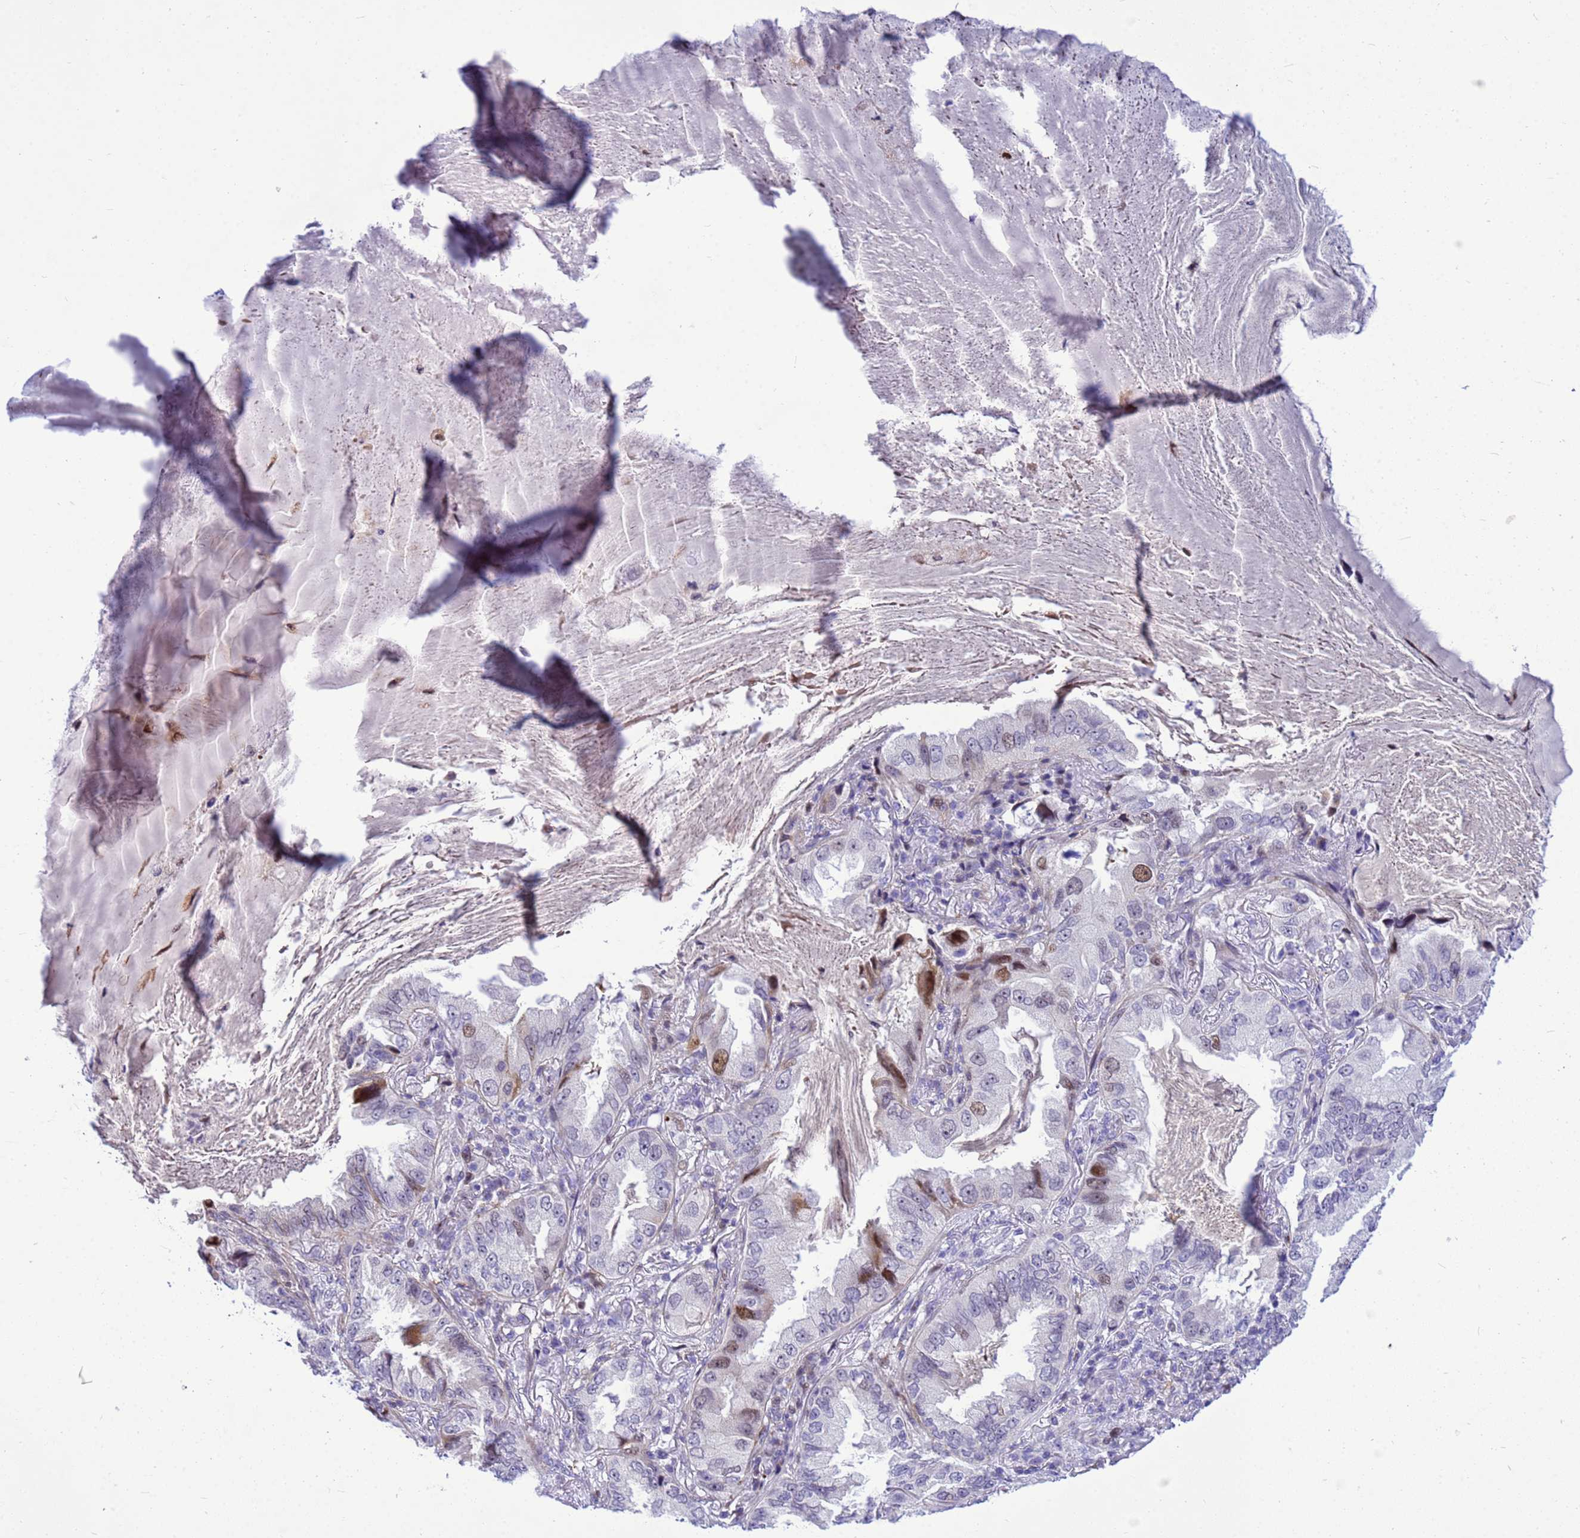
{"staining": {"intensity": "moderate", "quantity": "<25%", "location": "nuclear"}, "tissue": "lung cancer", "cell_type": "Tumor cells", "image_type": "cancer", "snomed": [{"axis": "morphology", "description": "Adenocarcinoma, NOS"}, {"axis": "topography", "description": "Lung"}], "caption": "This image exhibits immunohistochemistry (IHC) staining of human lung cancer (adenocarcinoma), with low moderate nuclear staining in approximately <25% of tumor cells.", "gene": "ADAMTS7", "patient": {"sex": "female", "age": 69}}